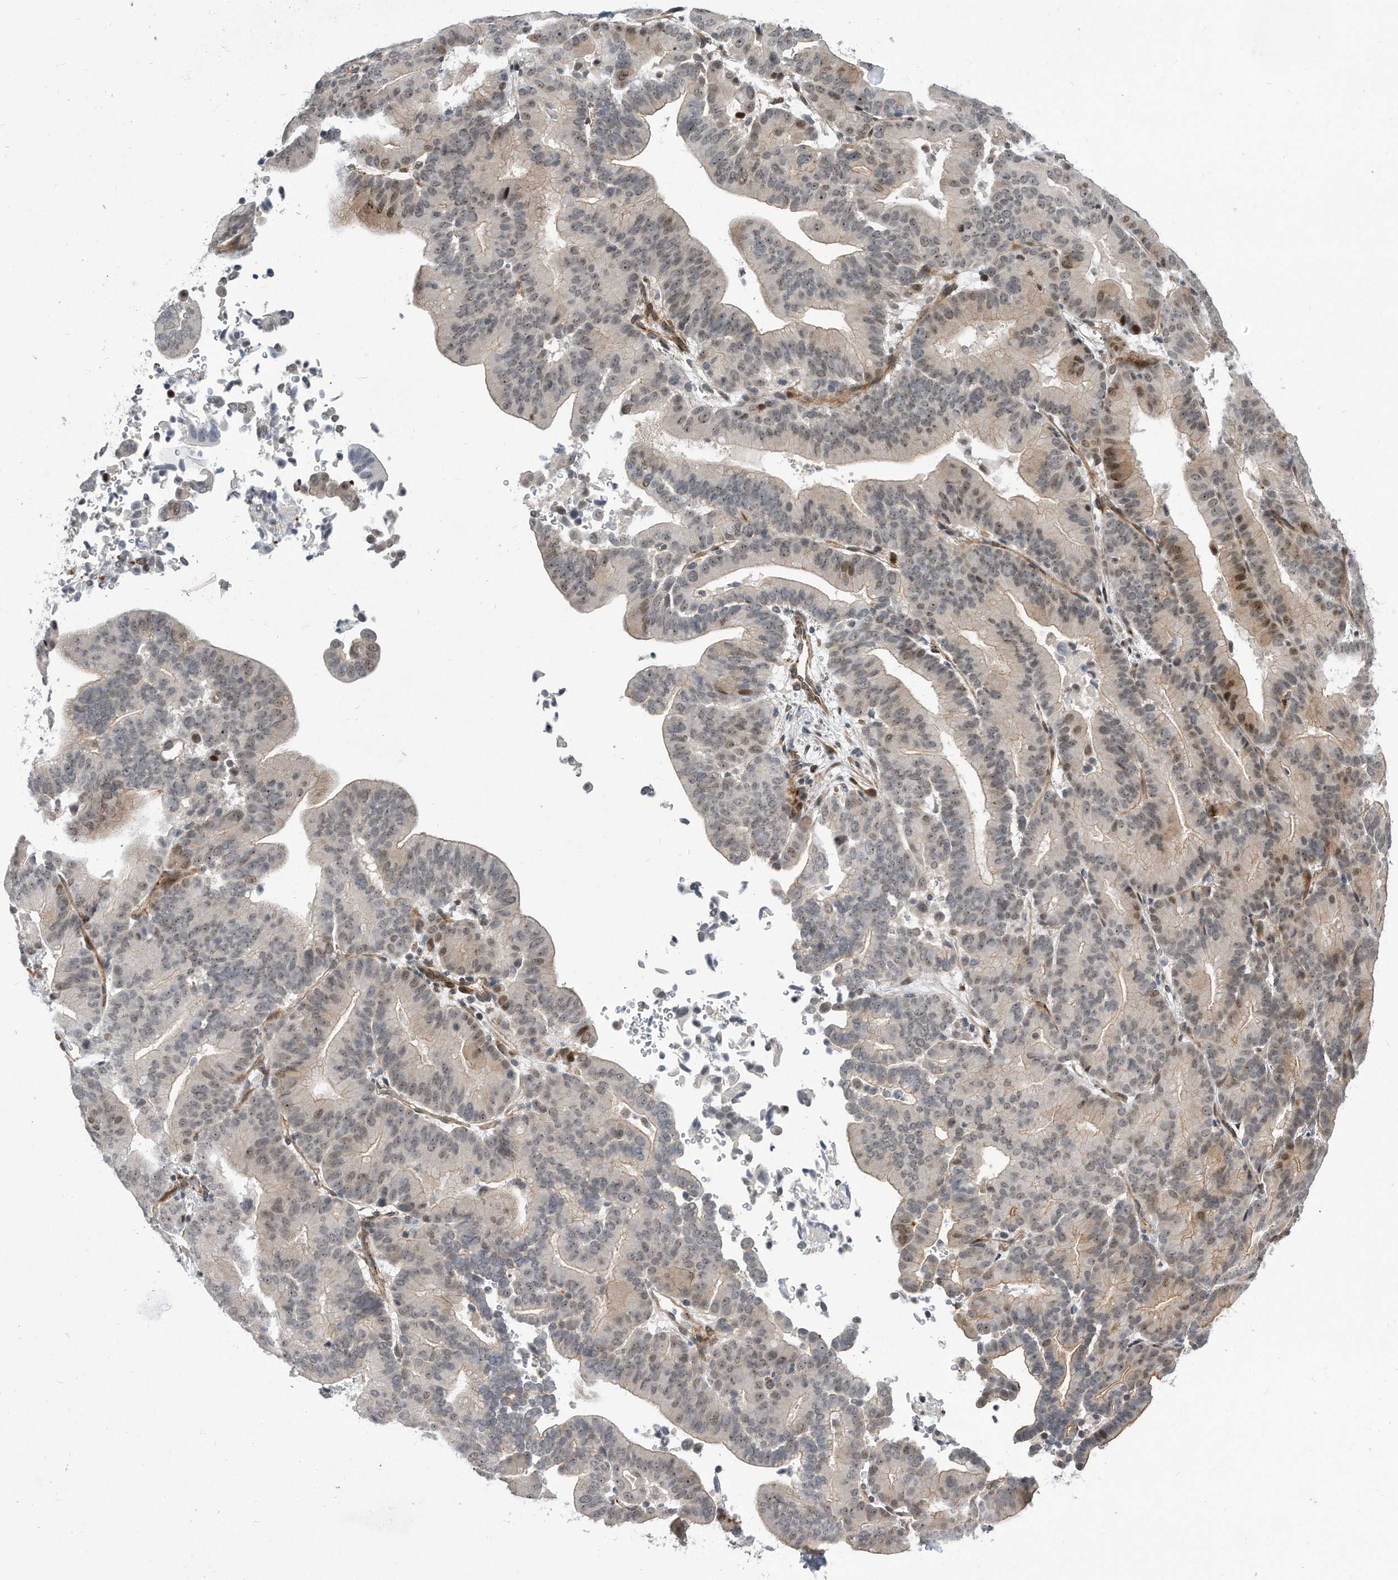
{"staining": {"intensity": "weak", "quantity": "<25%", "location": "cytoplasmic/membranous,nuclear"}, "tissue": "liver cancer", "cell_type": "Tumor cells", "image_type": "cancer", "snomed": [{"axis": "morphology", "description": "Cholangiocarcinoma"}, {"axis": "topography", "description": "Liver"}], "caption": "Immunohistochemical staining of human cholangiocarcinoma (liver) displays no significant positivity in tumor cells.", "gene": "PGBD2", "patient": {"sex": "female", "age": 75}}